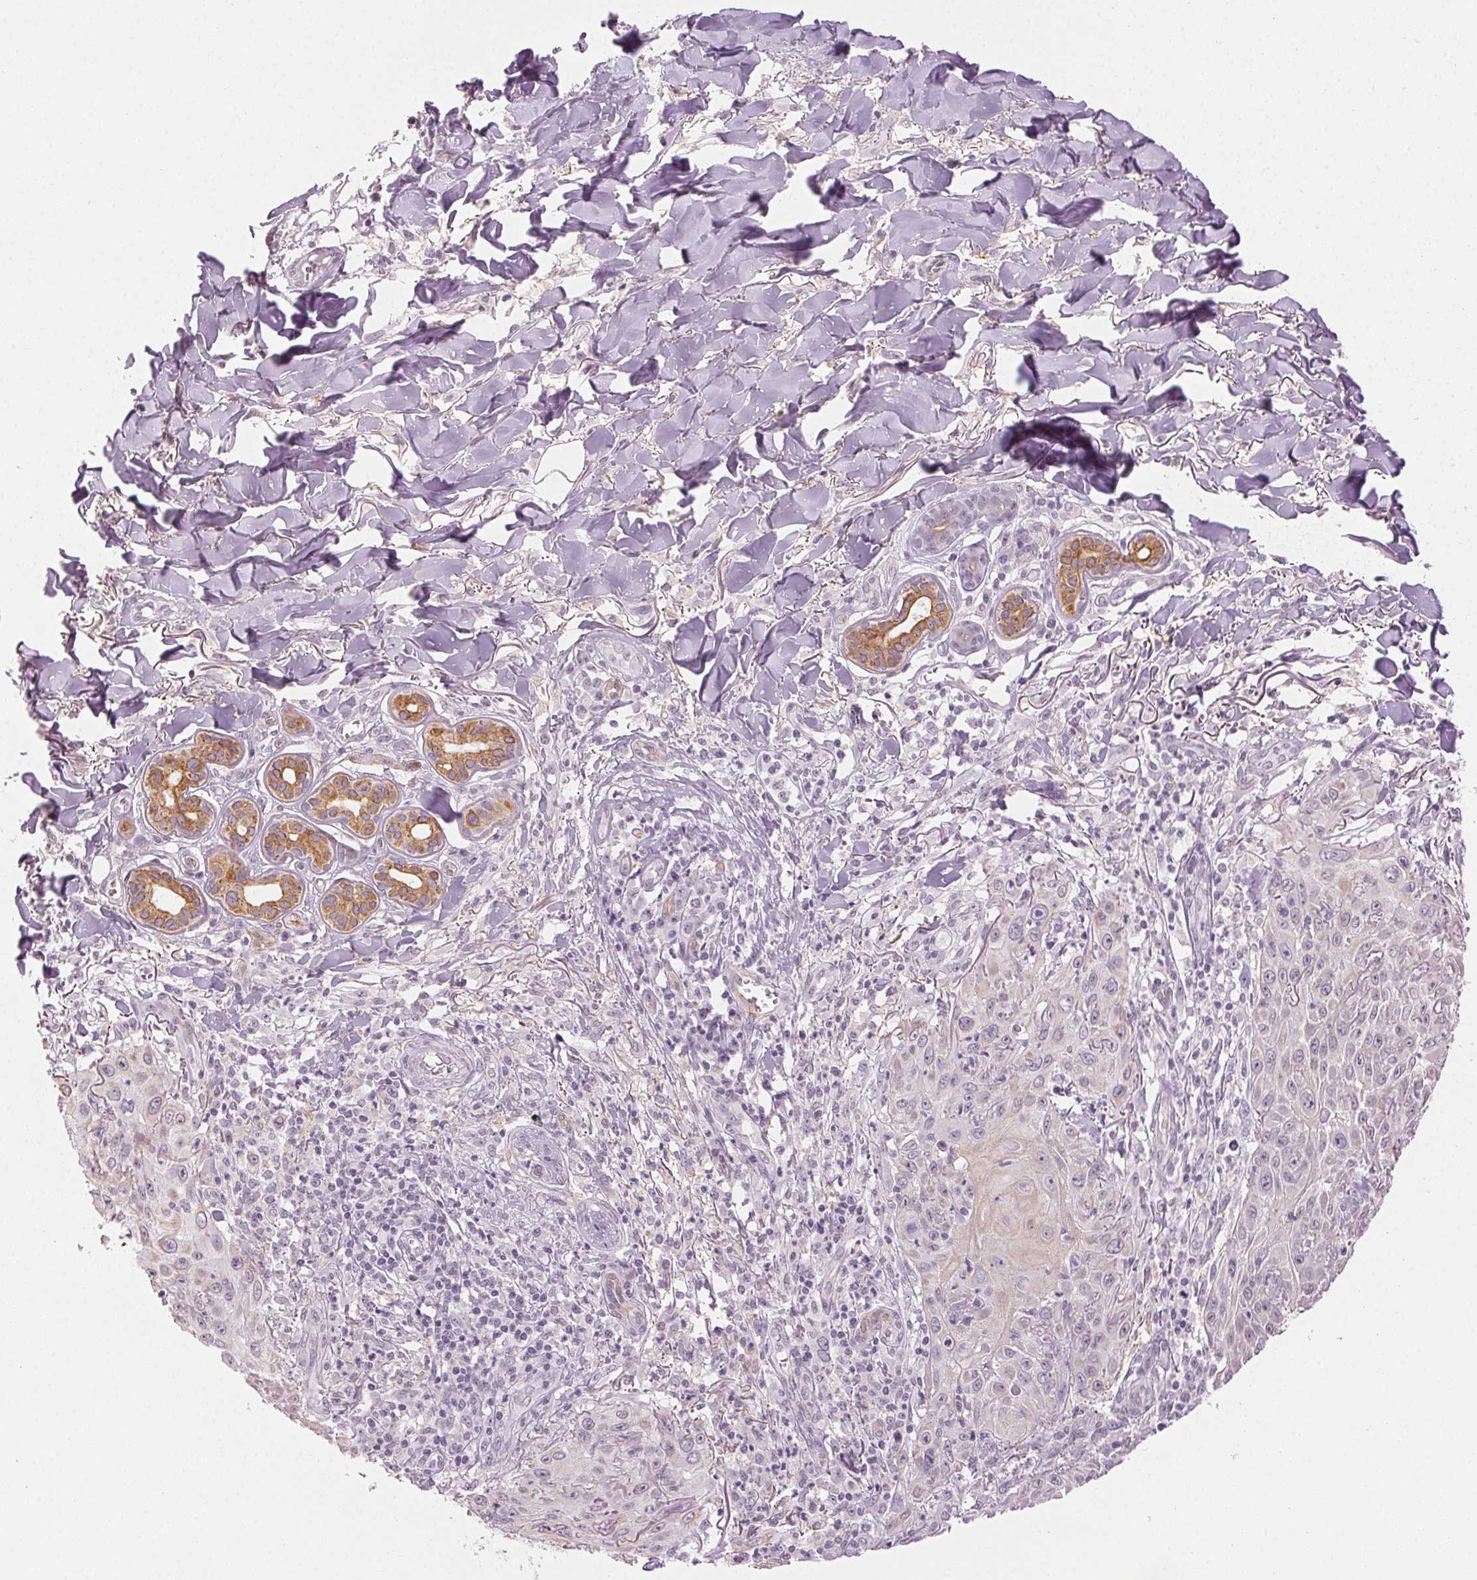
{"staining": {"intensity": "negative", "quantity": "none", "location": "none"}, "tissue": "skin cancer", "cell_type": "Tumor cells", "image_type": "cancer", "snomed": [{"axis": "morphology", "description": "Squamous cell carcinoma, NOS"}, {"axis": "topography", "description": "Skin"}], "caption": "Protein analysis of skin squamous cell carcinoma reveals no significant staining in tumor cells. (DAB IHC with hematoxylin counter stain).", "gene": "AIF1L", "patient": {"sex": "male", "age": 75}}